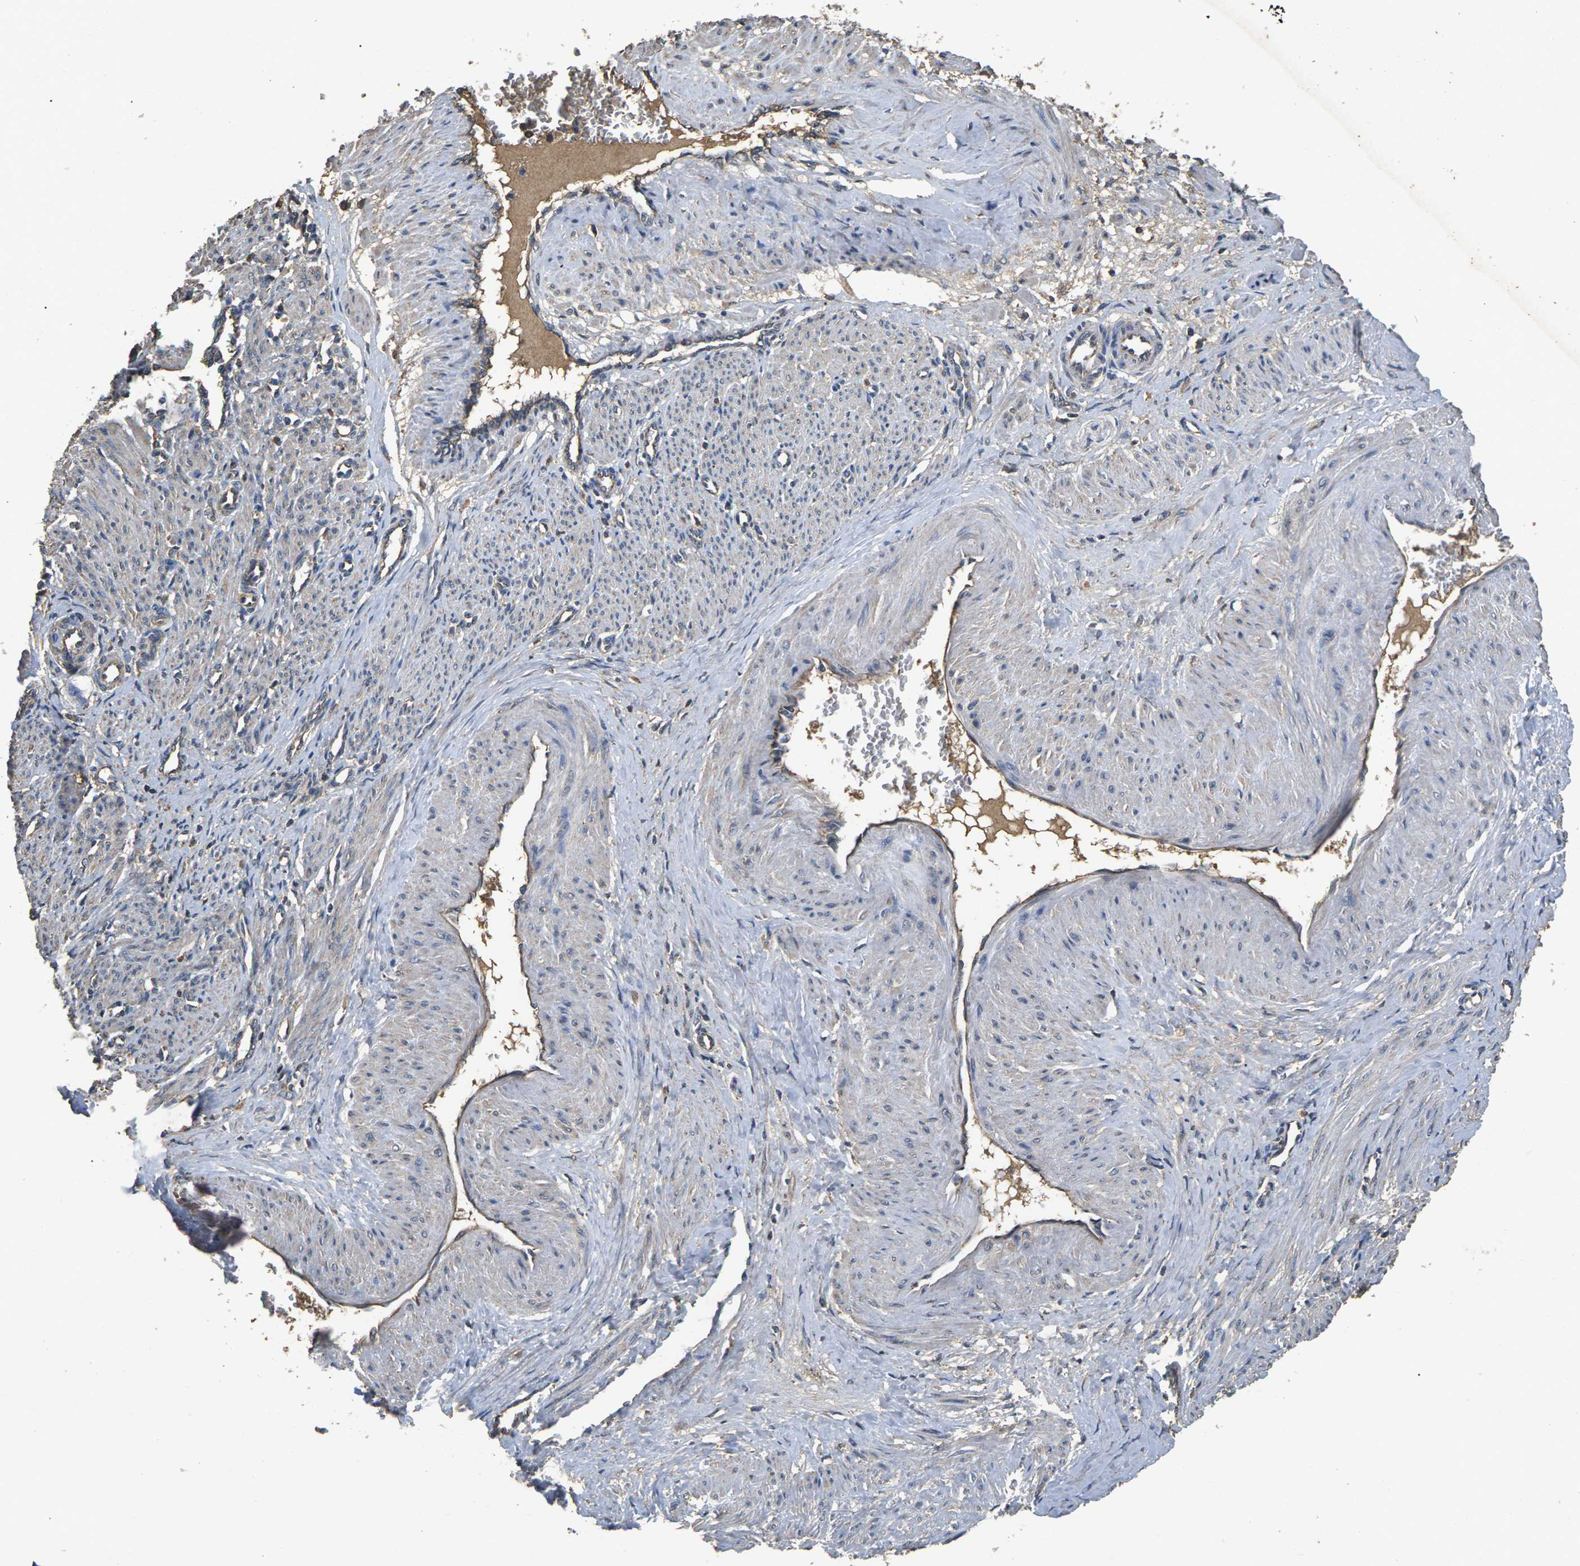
{"staining": {"intensity": "weak", "quantity": ">75%", "location": "cytoplasmic/membranous"}, "tissue": "smooth muscle", "cell_type": "Smooth muscle cells", "image_type": "normal", "snomed": [{"axis": "morphology", "description": "Normal tissue, NOS"}, {"axis": "topography", "description": "Endometrium"}], "caption": "Protein analysis of normal smooth muscle reveals weak cytoplasmic/membranous positivity in approximately >75% of smooth muscle cells.", "gene": "B4GAT1", "patient": {"sex": "female", "age": 33}}